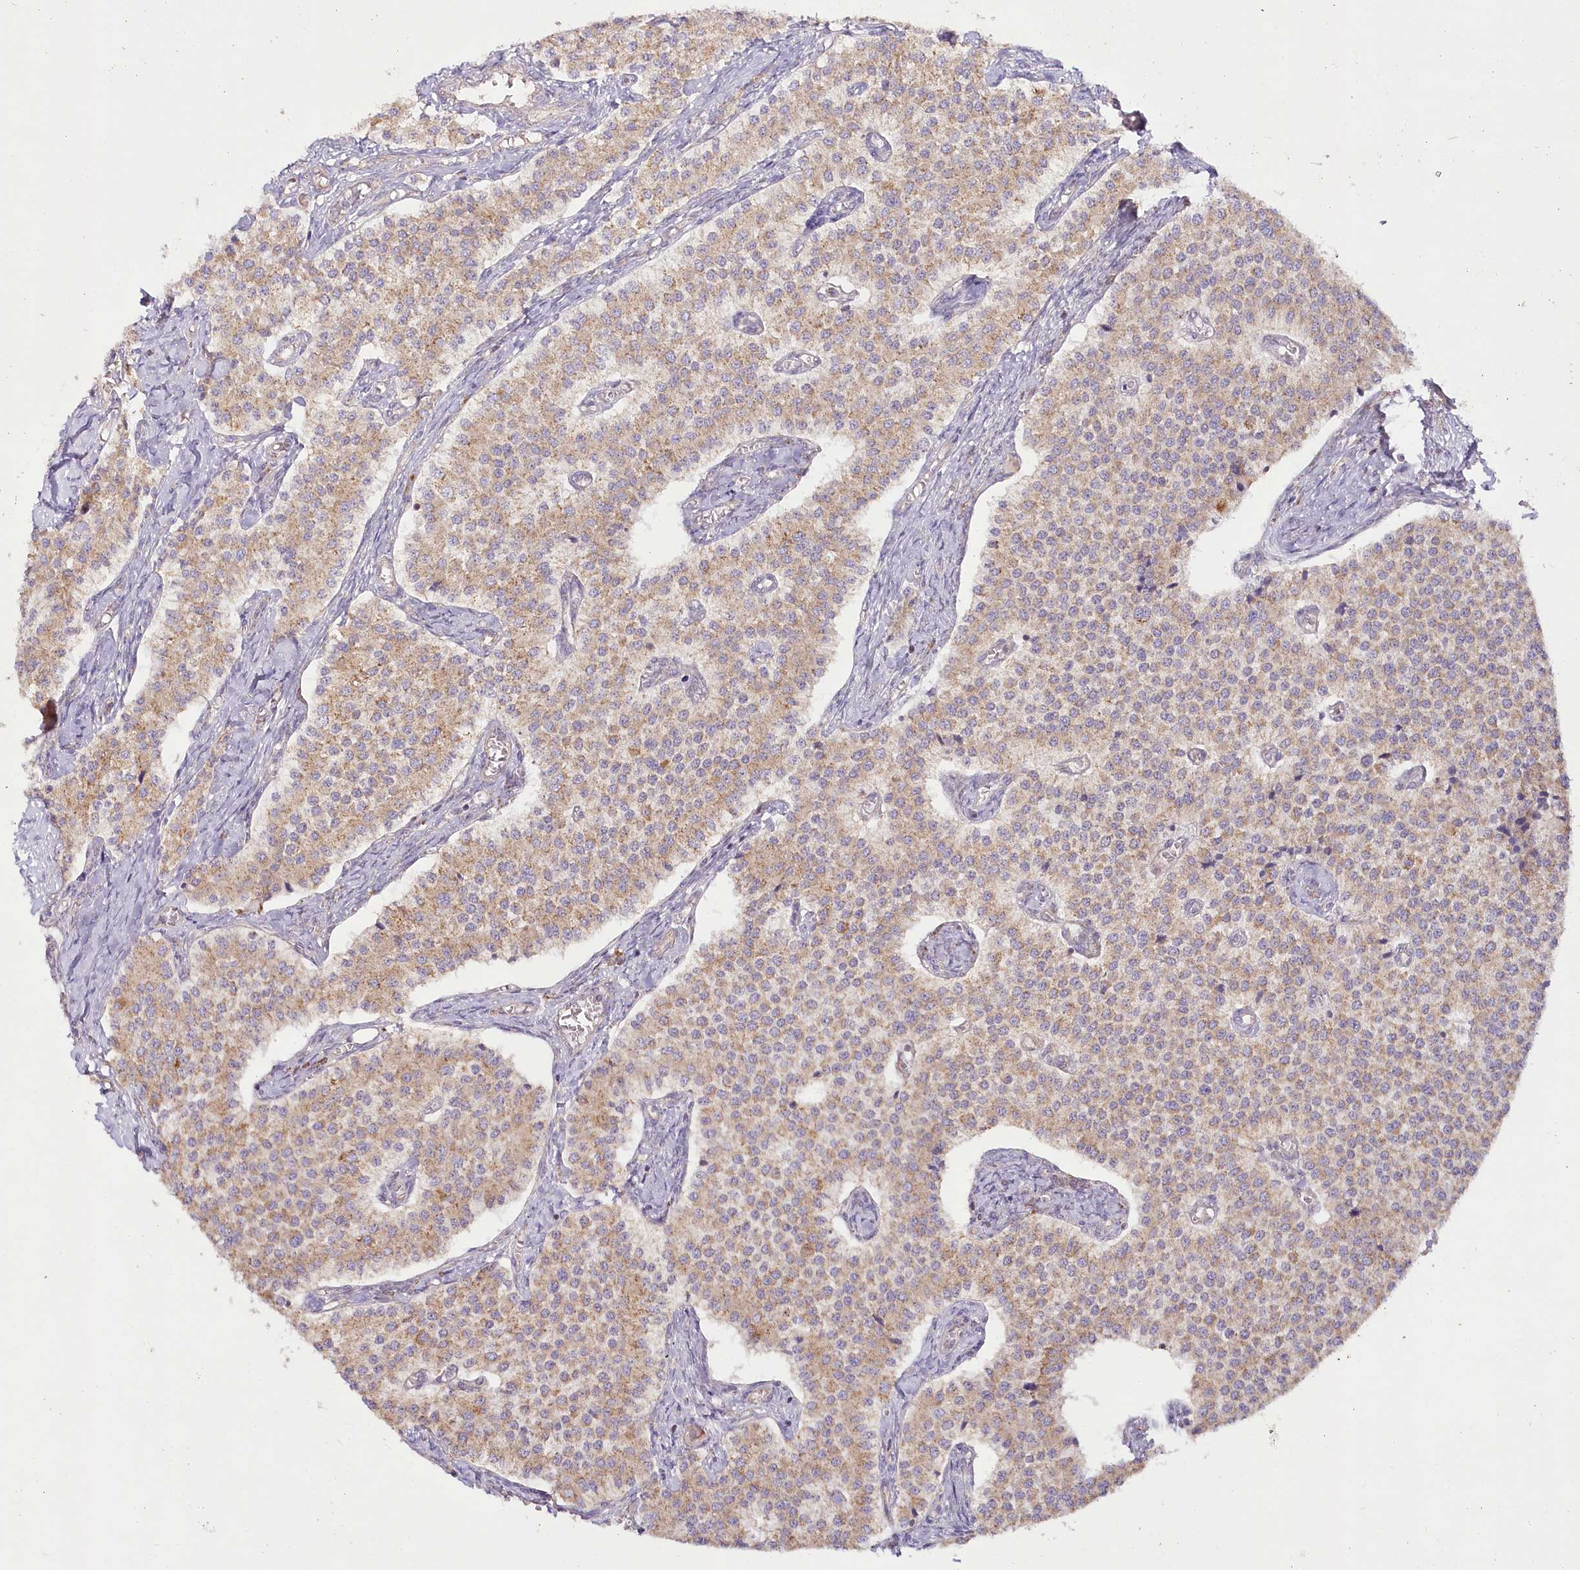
{"staining": {"intensity": "weak", "quantity": ">75%", "location": "cytoplasmic/membranous"}, "tissue": "carcinoid", "cell_type": "Tumor cells", "image_type": "cancer", "snomed": [{"axis": "morphology", "description": "Carcinoid, malignant, NOS"}, {"axis": "topography", "description": "Colon"}], "caption": "Weak cytoplasmic/membranous protein expression is present in about >75% of tumor cells in carcinoid.", "gene": "ACOX2", "patient": {"sex": "female", "age": 52}}